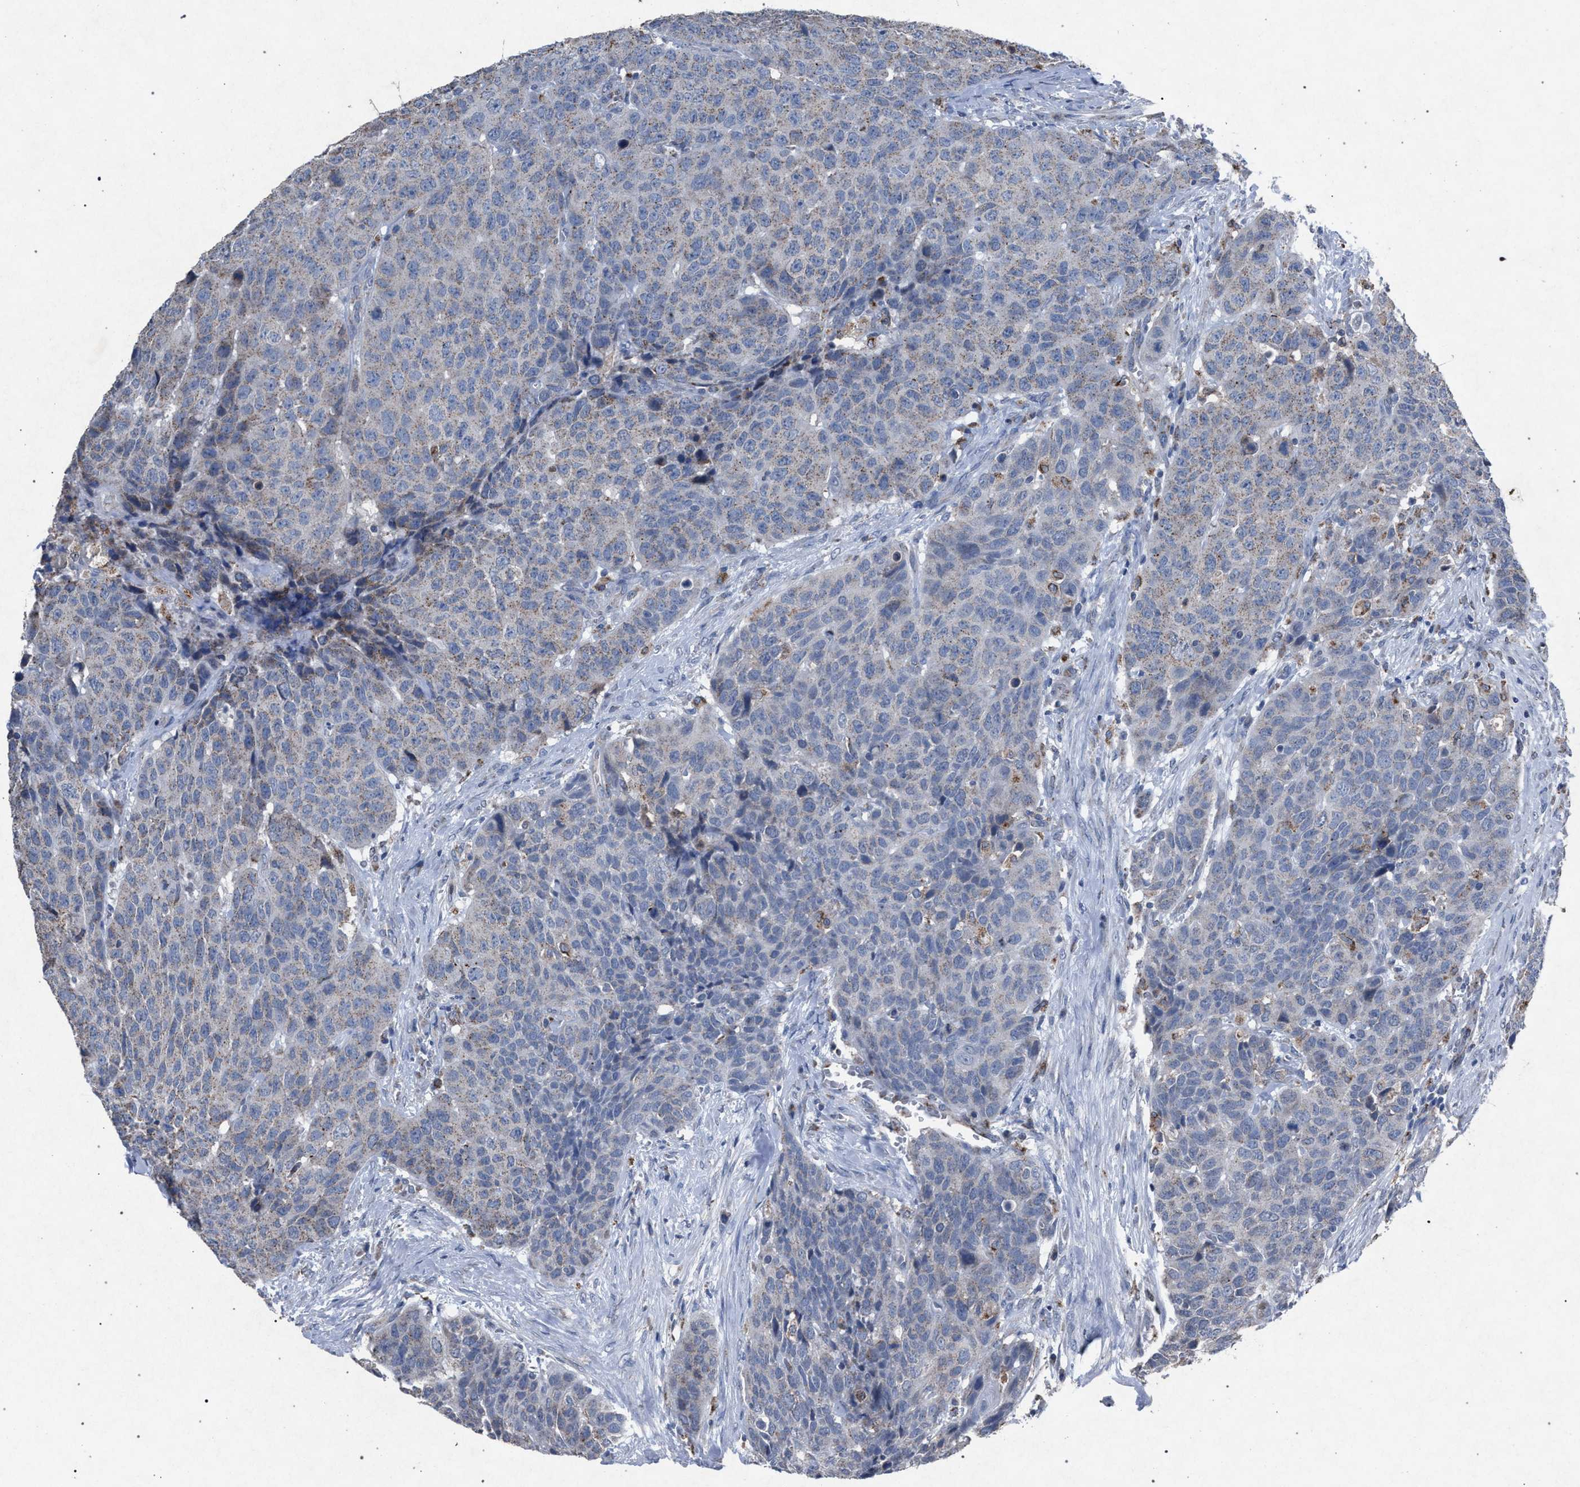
{"staining": {"intensity": "negative", "quantity": "none", "location": "none"}, "tissue": "head and neck cancer", "cell_type": "Tumor cells", "image_type": "cancer", "snomed": [{"axis": "morphology", "description": "Squamous cell carcinoma, NOS"}, {"axis": "topography", "description": "Head-Neck"}], "caption": "Immunohistochemistry of human squamous cell carcinoma (head and neck) shows no expression in tumor cells.", "gene": "HSD17B4", "patient": {"sex": "male", "age": 66}}